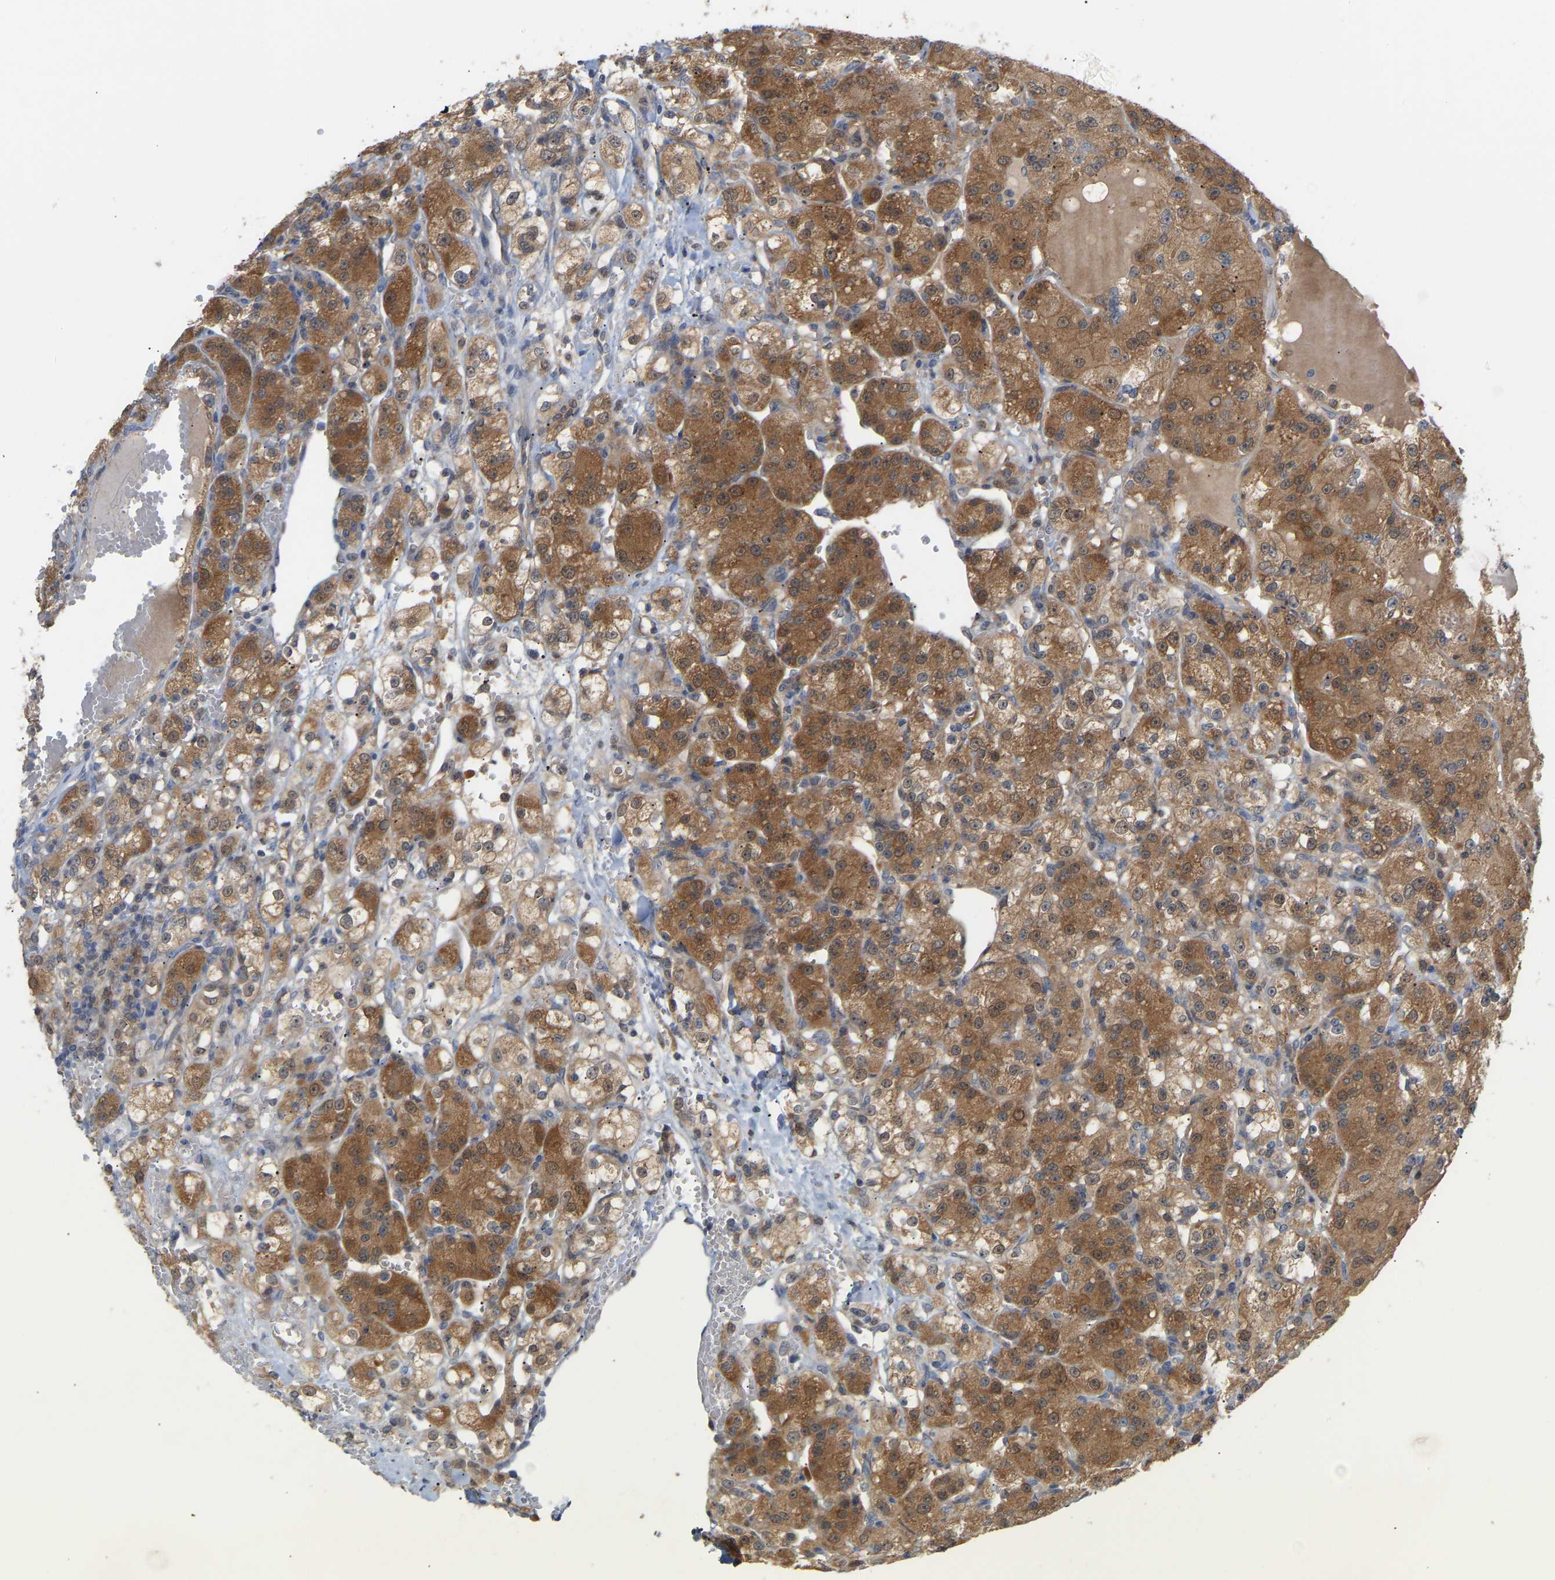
{"staining": {"intensity": "strong", "quantity": ">75%", "location": "cytoplasmic/membranous,nuclear"}, "tissue": "renal cancer", "cell_type": "Tumor cells", "image_type": "cancer", "snomed": [{"axis": "morphology", "description": "Normal tissue, NOS"}, {"axis": "morphology", "description": "Adenocarcinoma, NOS"}, {"axis": "topography", "description": "Kidney"}], "caption": "Immunohistochemical staining of renal cancer demonstrates high levels of strong cytoplasmic/membranous and nuclear staining in approximately >75% of tumor cells.", "gene": "TPMT", "patient": {"sex": "male", "age": 61}}